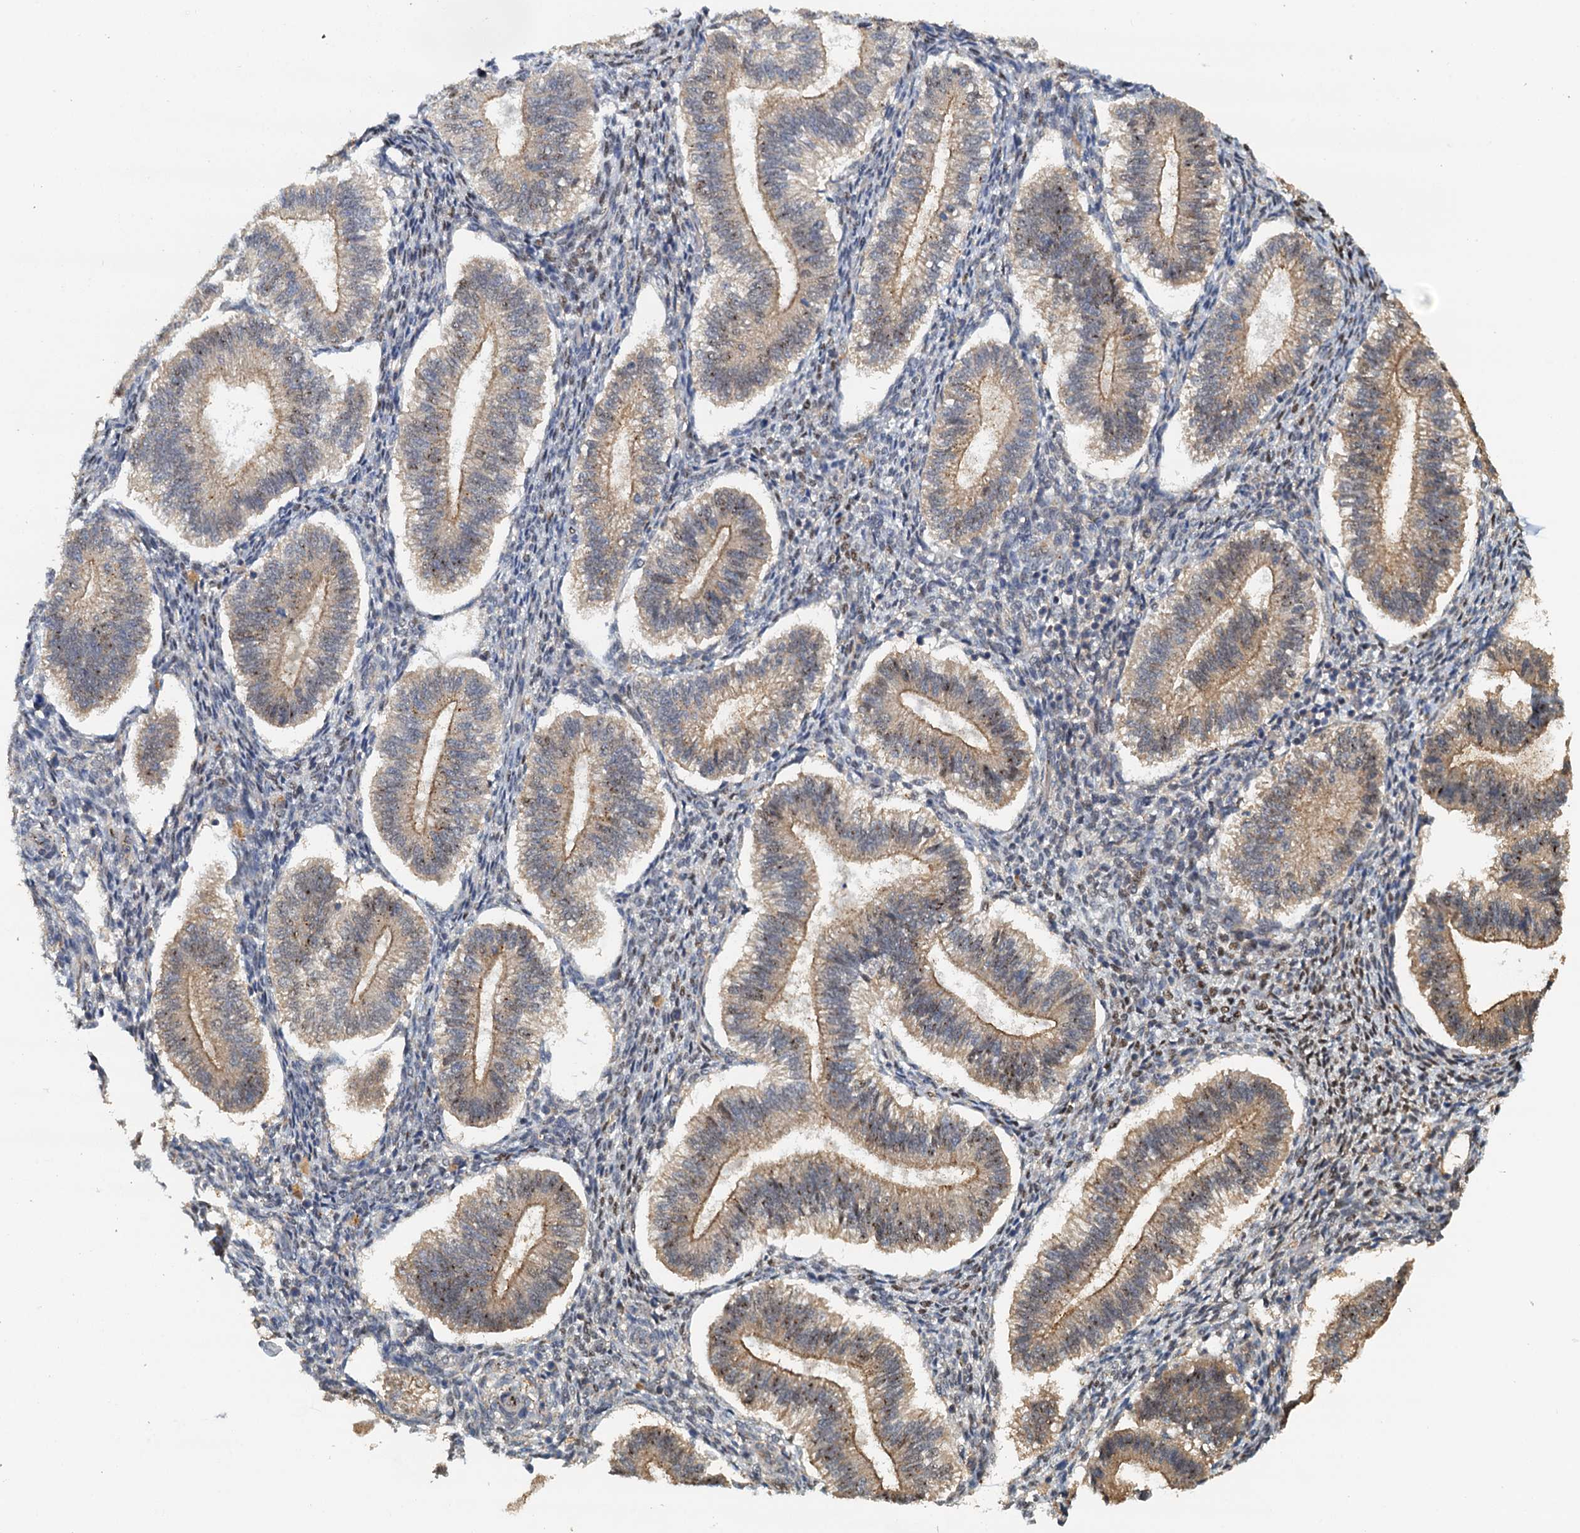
{"staining": {"intensity": "moderate", "quantity": "<25%", "location": "nuclear"}, "tissue": "endometrium", "cell_type": "Cells in endometrial stroma", "image_type": "normal", "snomed": [{"axis": "morphology", "description": "Normal tissue, NOS"}, {"axis": "topography", "description": "Endometrium"}], "caption": "Human endometrium stained with a brown dye exhibits moderate nuclear positive staining in approximately <25% of cells in endometrial stroma.", "gene": "UBL7", "patient": {"sex": "female", "age": 25}}